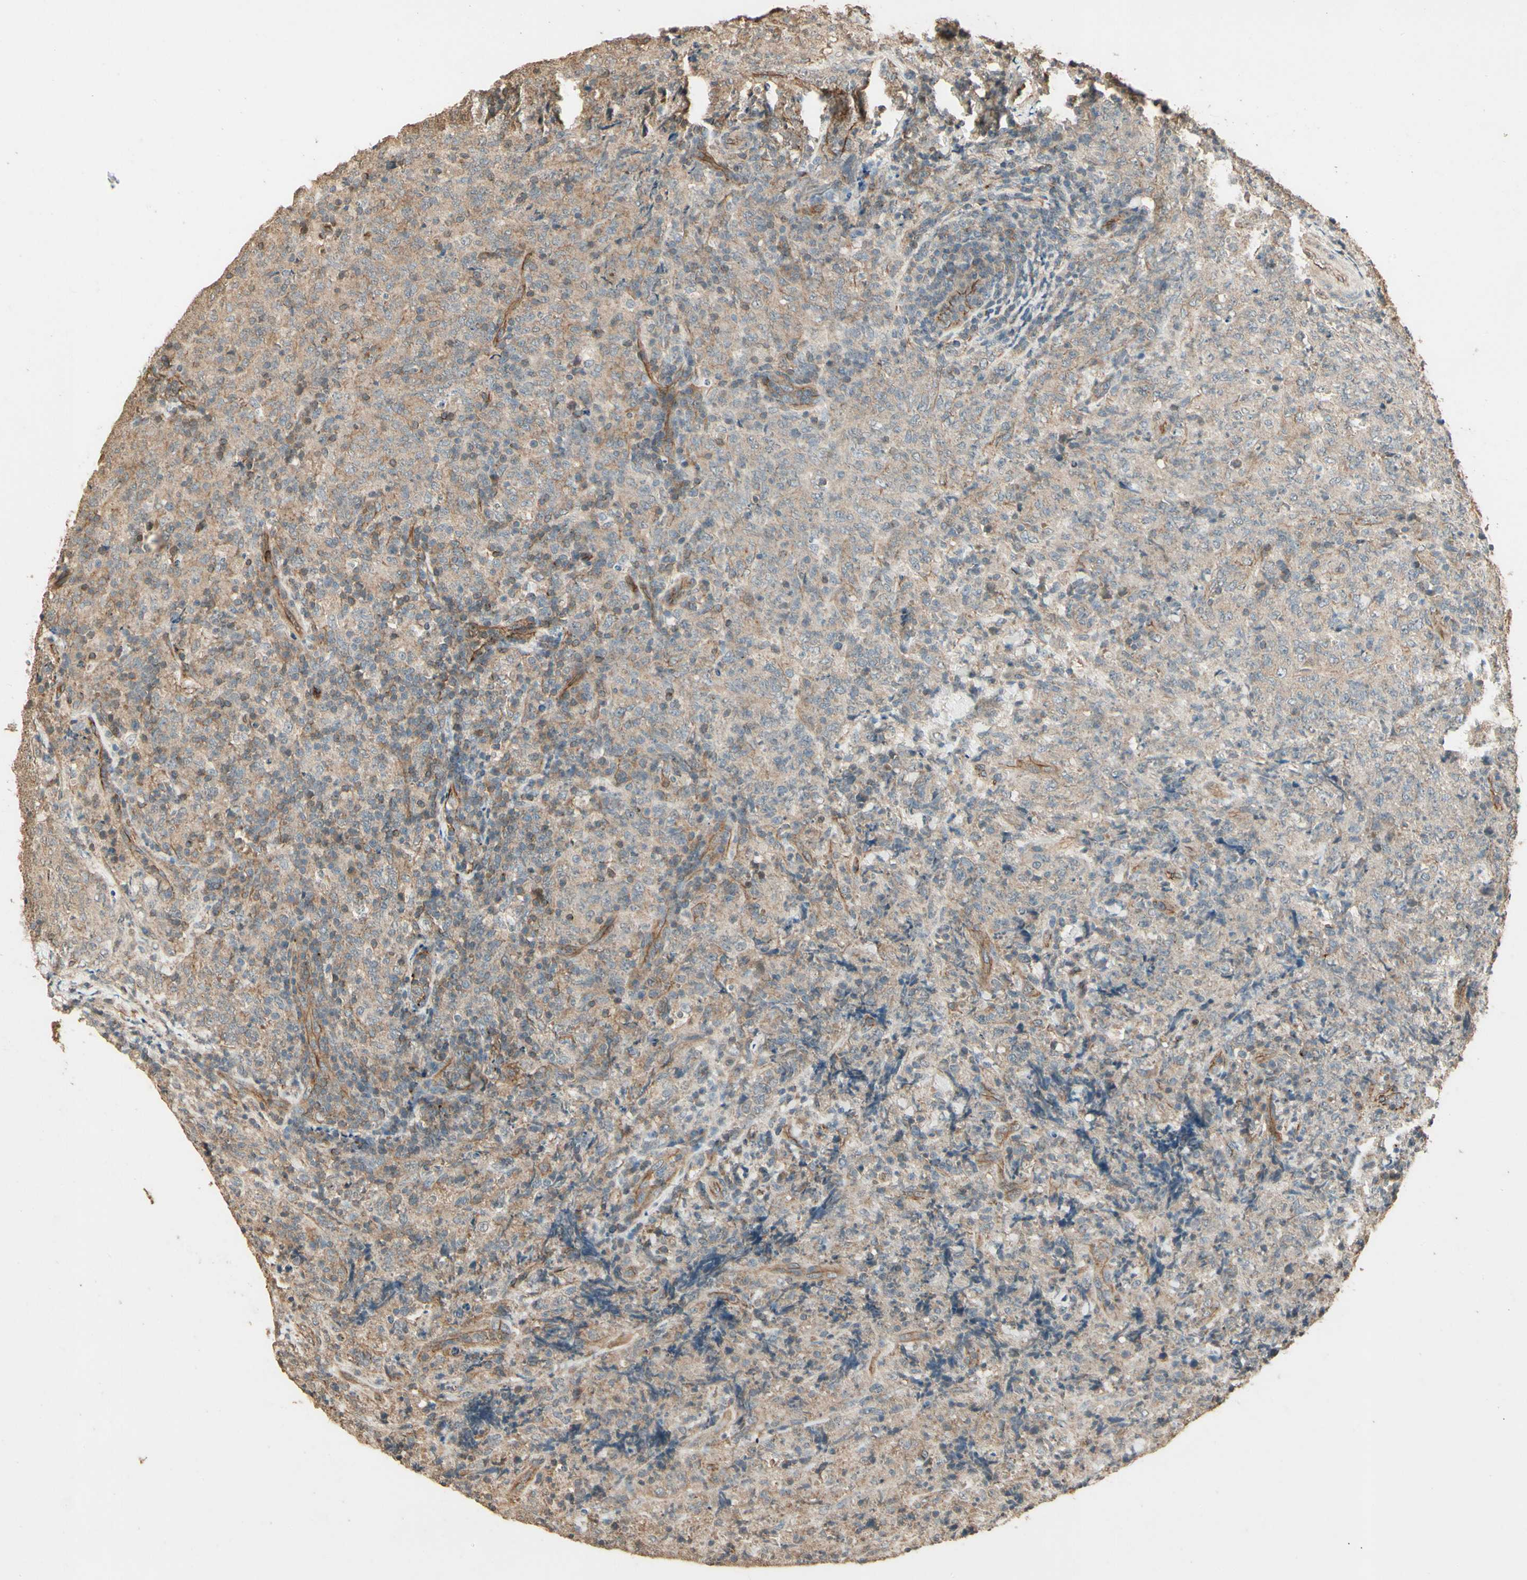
{"staining": {"intensity": "weak", "quantity": "25%-75%", "location": "cytoplasmic/membranous"}, "tissue": "lymphoma", "cell_type": "Tumor cells", "image_type": "cancer", "snomed": [{"axis": "morphology", "description": "Malignant lymphoma, non-Hodgkin's type, High grade"}, {"axis": "topography", "description": "Tonsil"}], "caption": "Lymphoma stained for a protein reveals weak cytoplasmic/membranous positivity in tumor cells.", "gene": "RNF180", "patient": {"sex": "female", "age": 36}}